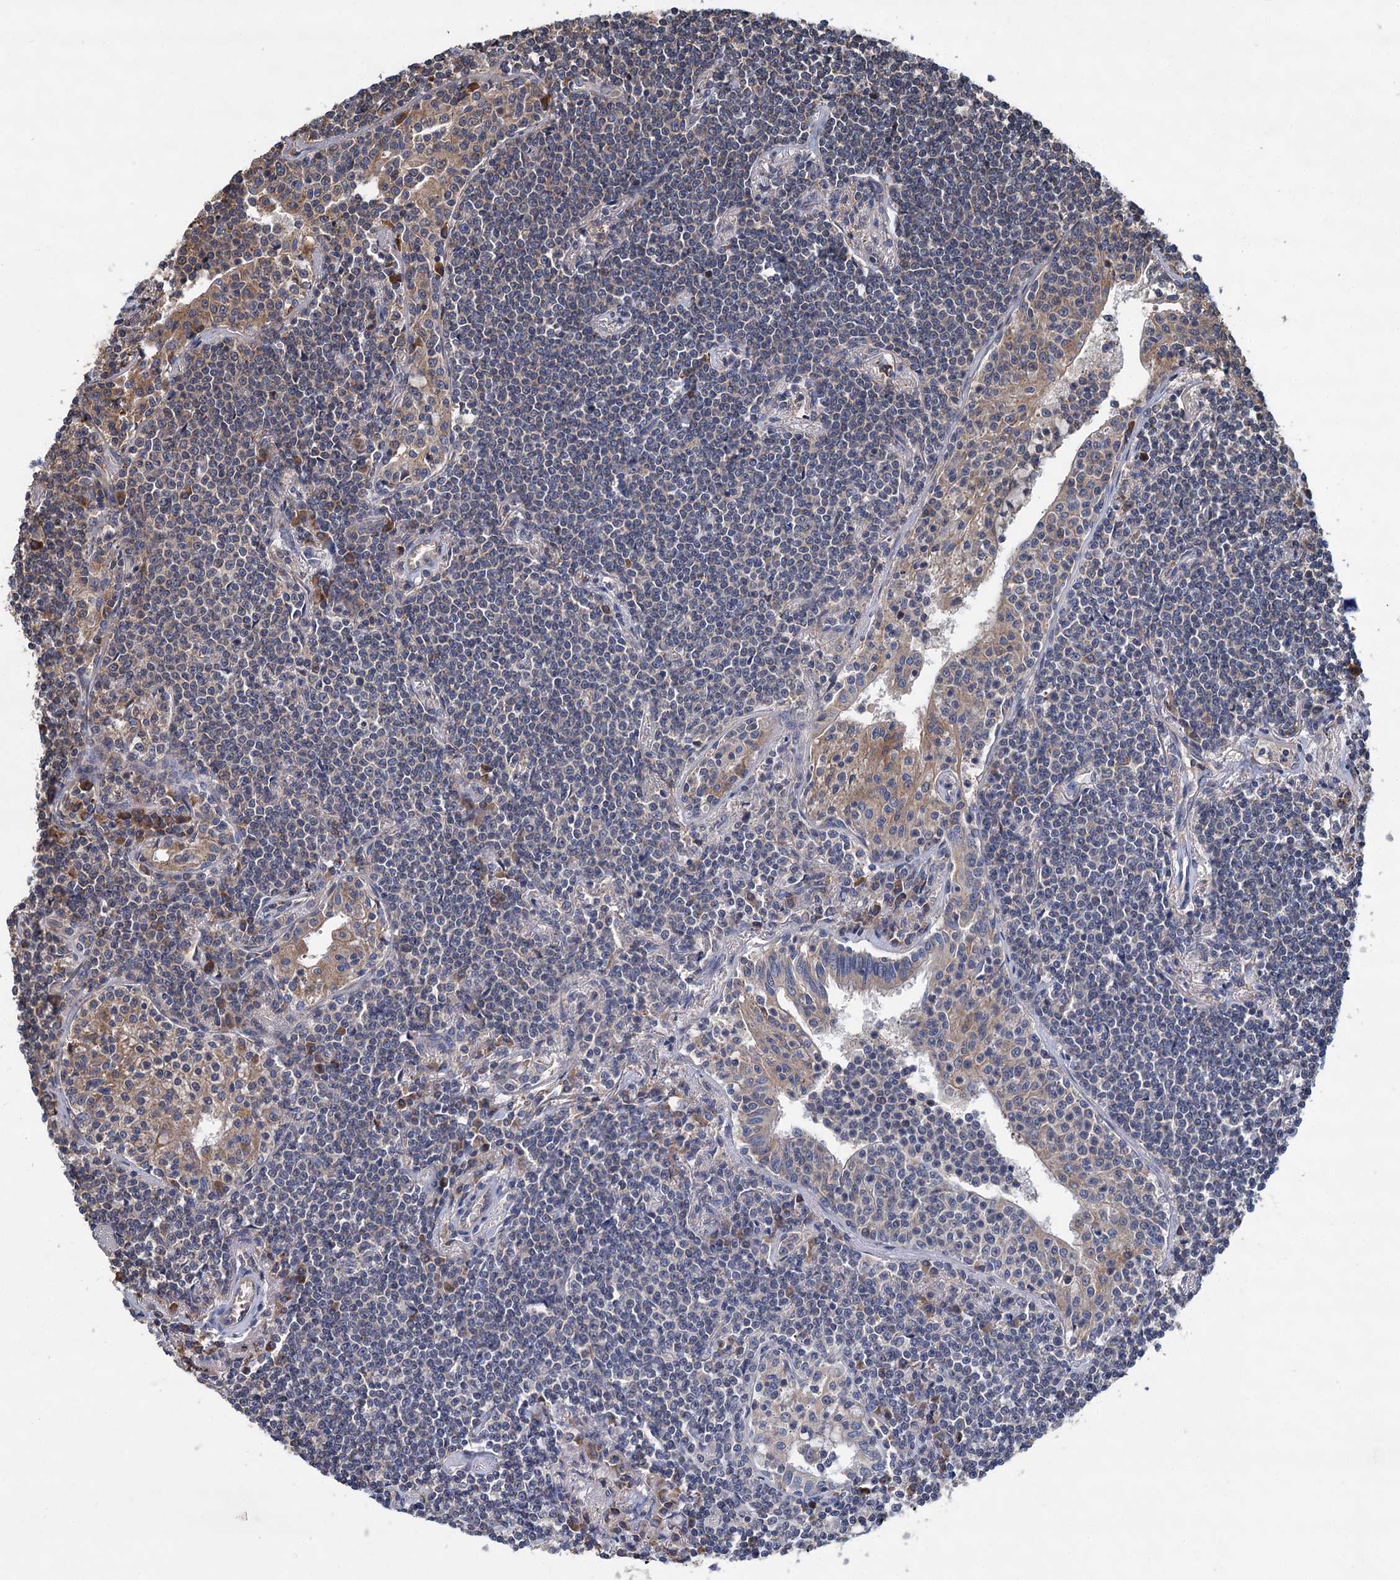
{"staining": {"intensity": "negative", "quantity": "none", "location": "none"}, "tissue": "lymphoma", "cell_type": "Tumor cells", "image_type": "cancer", "snomed": [{"axis": "morphology", "description": "Malignant lymphoma, non-Hodgkin's type, Low grade"}, {"axis": "topography", "description": "Lung"}], "caption": "High power microscopy histopathology image of an IHC photomicrograph of malignant lymphoma, non-Hodgkin's type (low-grade), revealing no significant staining in tumor cells.", "gene": "LINS1", "patient": {"sex": "female", "age": 71}}